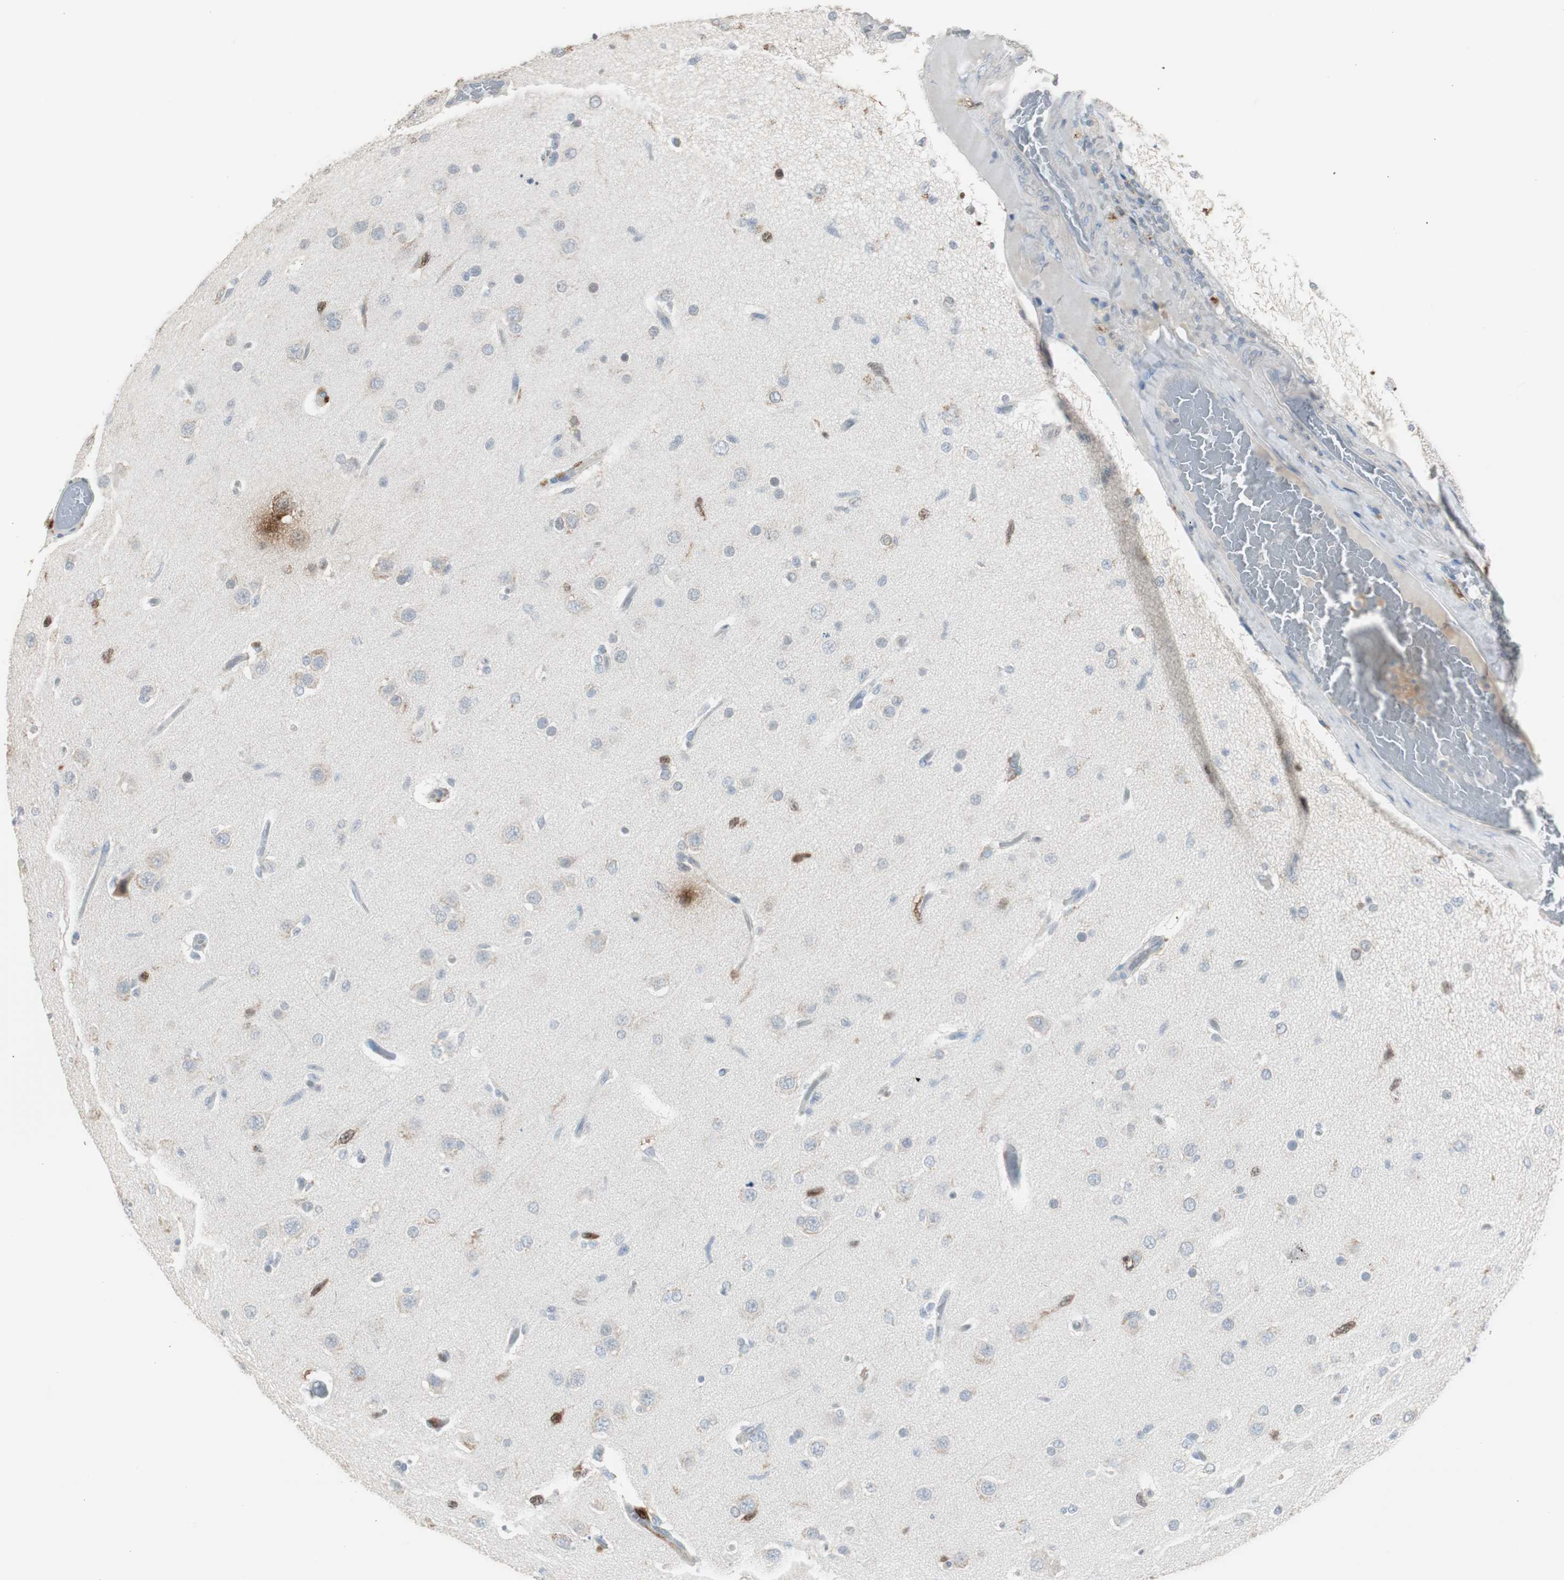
{"staining": {"intensity": "weak", "quantity": "<25%", "location": "cytoplasmic/membranous"}, "tissue": "glioma", "cell_type": "Tumor cells", "image_type": "cancer", "snomed": [{"axis": "morphology", "description": "Glioma, malignant, High grade"}, {"axis": "topography", "description": "Brain"}], "caption": "Immunohistochemistry (IHC) image of neoplastic tissue: malignant glioma (high-grade) stained with DAB shows no significant protein expression in tumor cells. Brightfield microscopy of immunohistochemistry (IHC) stained with DAB (3,3'-diaminobenzidine) (brown) and hematoxylin (blue), captured at high magnification.", "gene": "TK1", "patient": {"sex": "male", "age": 33}}